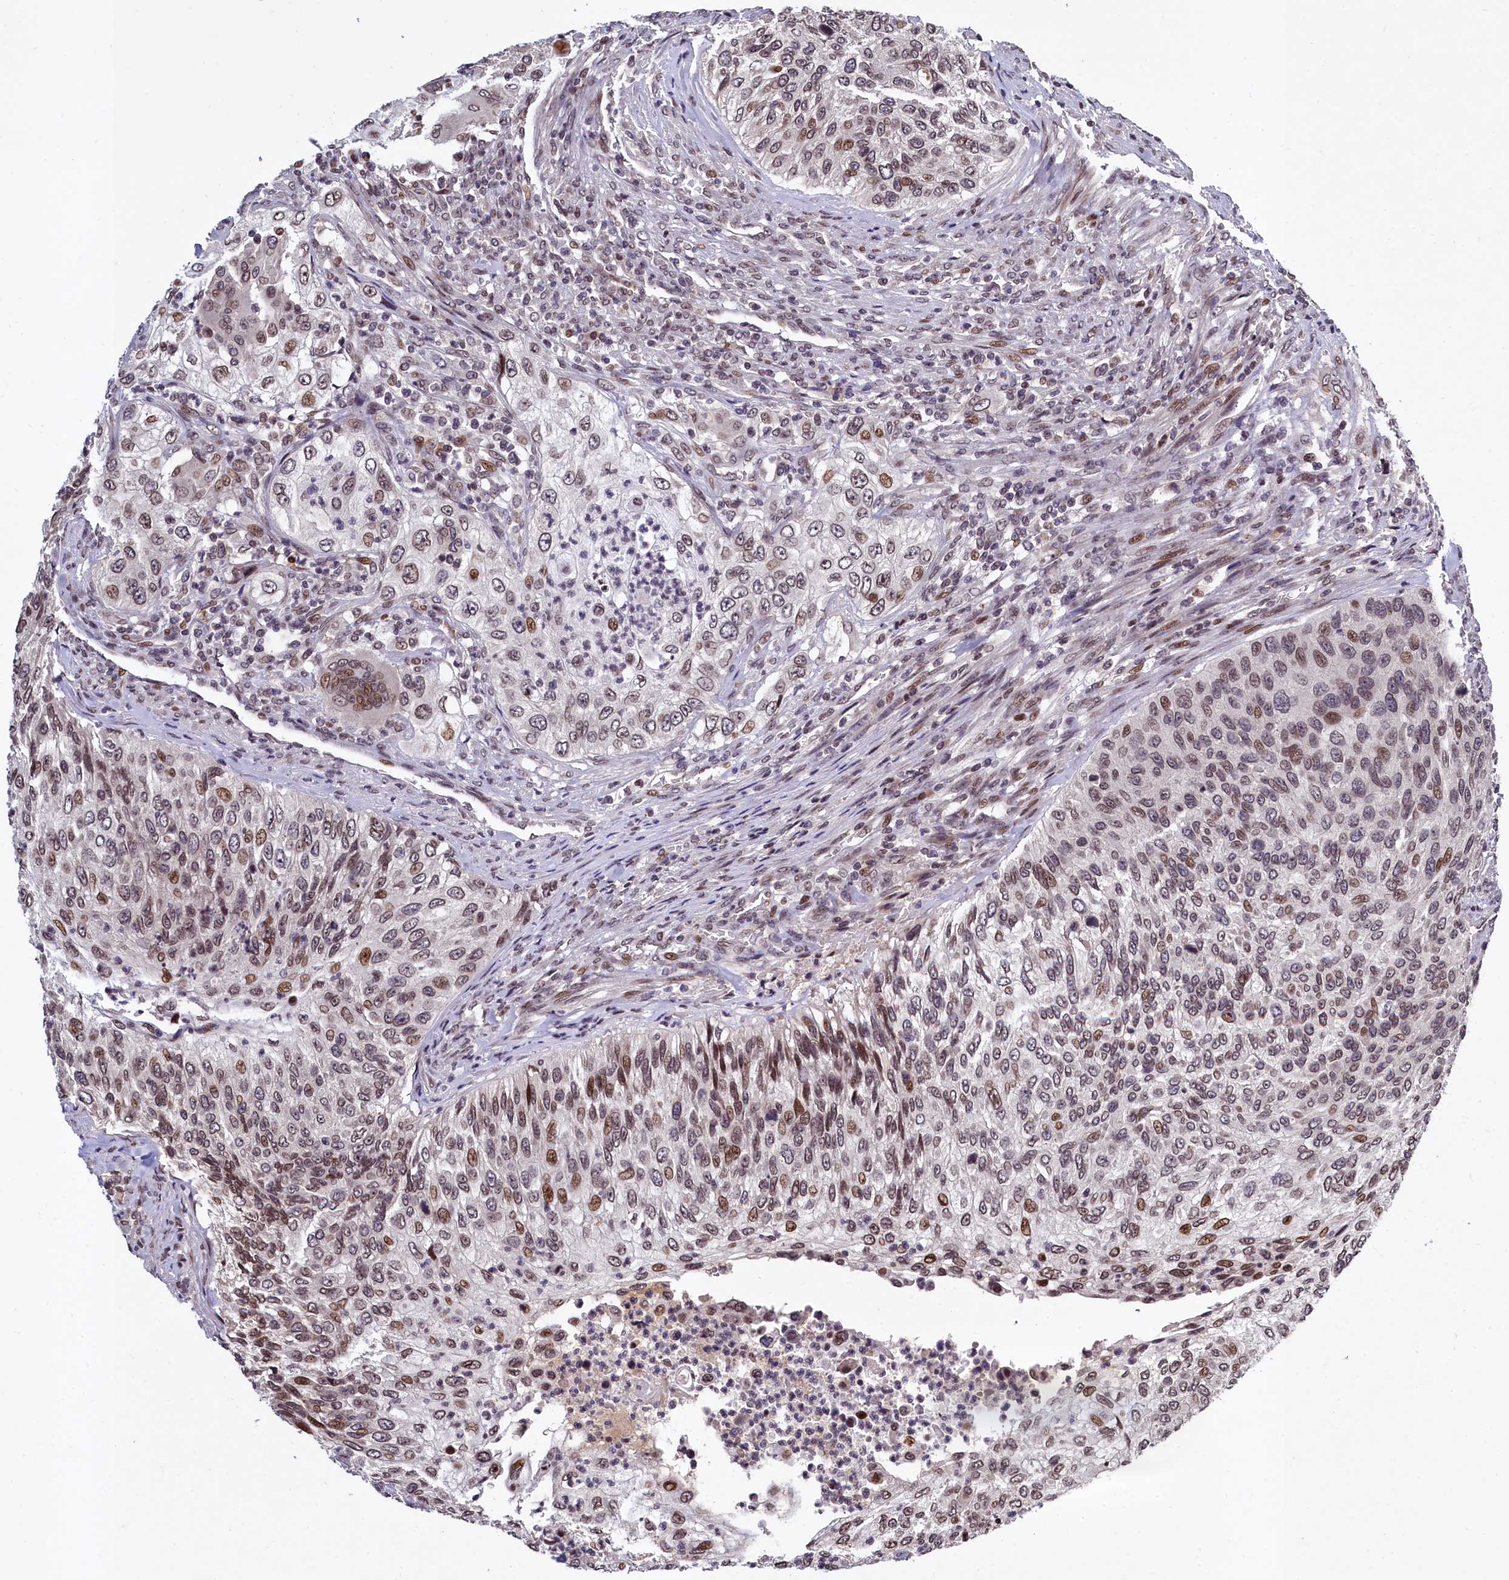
{"staining": {"intensity": "moderate", "quantity": "25%-75%", "location": "nuclear"}, "tissue": "urothelial cancer", "cell_type": "Tumor cells", "image_type": "cancer", "snomed": [{"axis": "morphology", "description": "Urothelial carcinoma, High grade"}, {"axis": "topography", "description": "Urinary bladder"}], "caption": "Protein expression analysis of urothelial cancer reveals moderate nuclear positivity in about 25%-75% of tumor cells.", "gene": "FAM217B", "patient": {"sex": "female", "age": 60}}